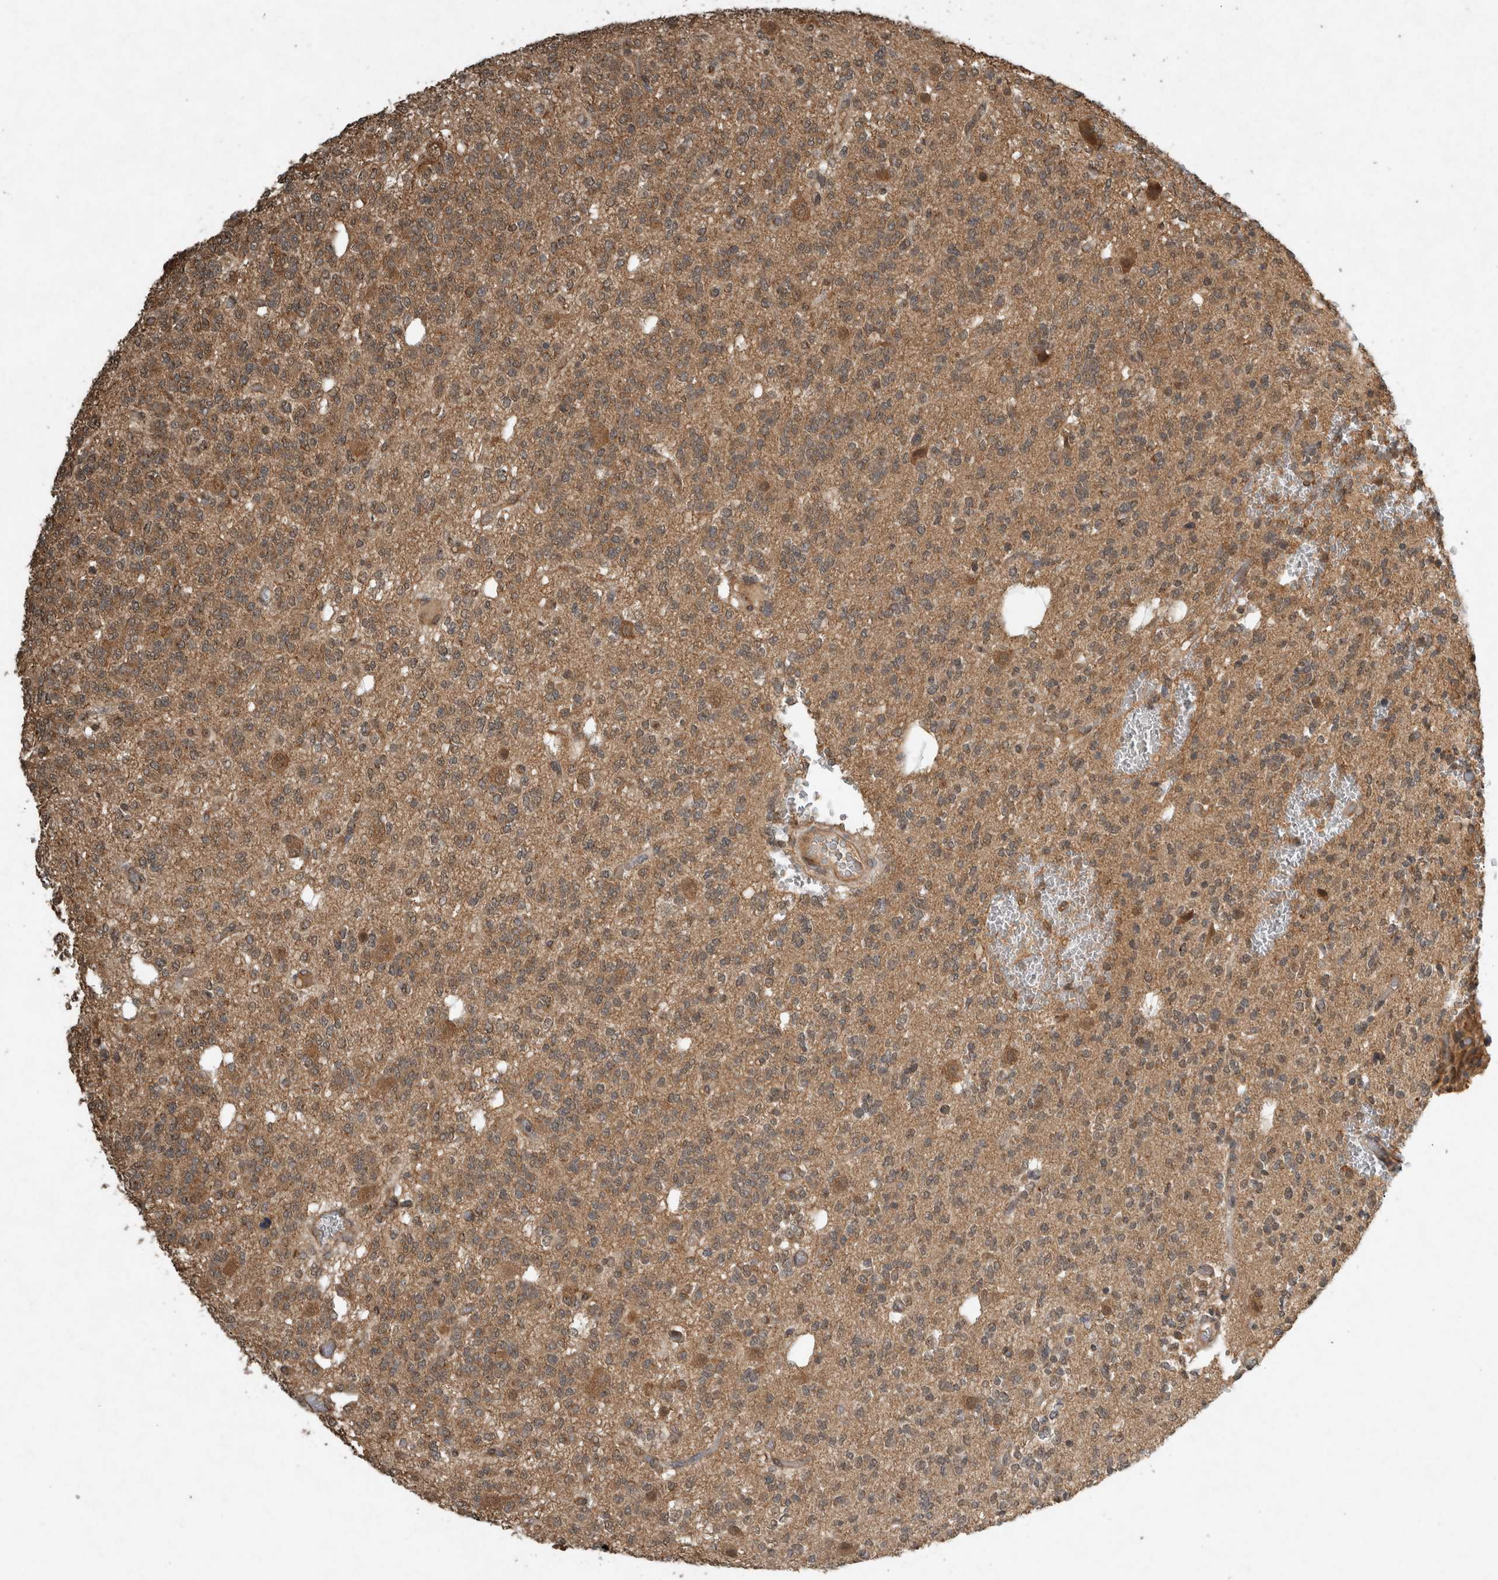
{"staining": {"intensity": "moderate", "quantity": ">75%", "location": "cytoplasmic/membranous"}, "tissue": "glioma", "cell_type": "Tumor cells", "image_type": "cancer", "snomed": [{"axis": "morphology", "description": "Glioma, malignant, Low grade"}, {"axis": "topography", "description": "Brain"}], "caption": "A brown stain shows moderate cytoplasmic/membranous expression of a protein in low-grade glioma (malignant) tumor cells. (DAB (3,3'-diaminobenzidine) IHC, brown staining for protein, blue staining for nuclei).", "gene": "ARHGEF12", "patient": {"sex": "male", "age": 38}}